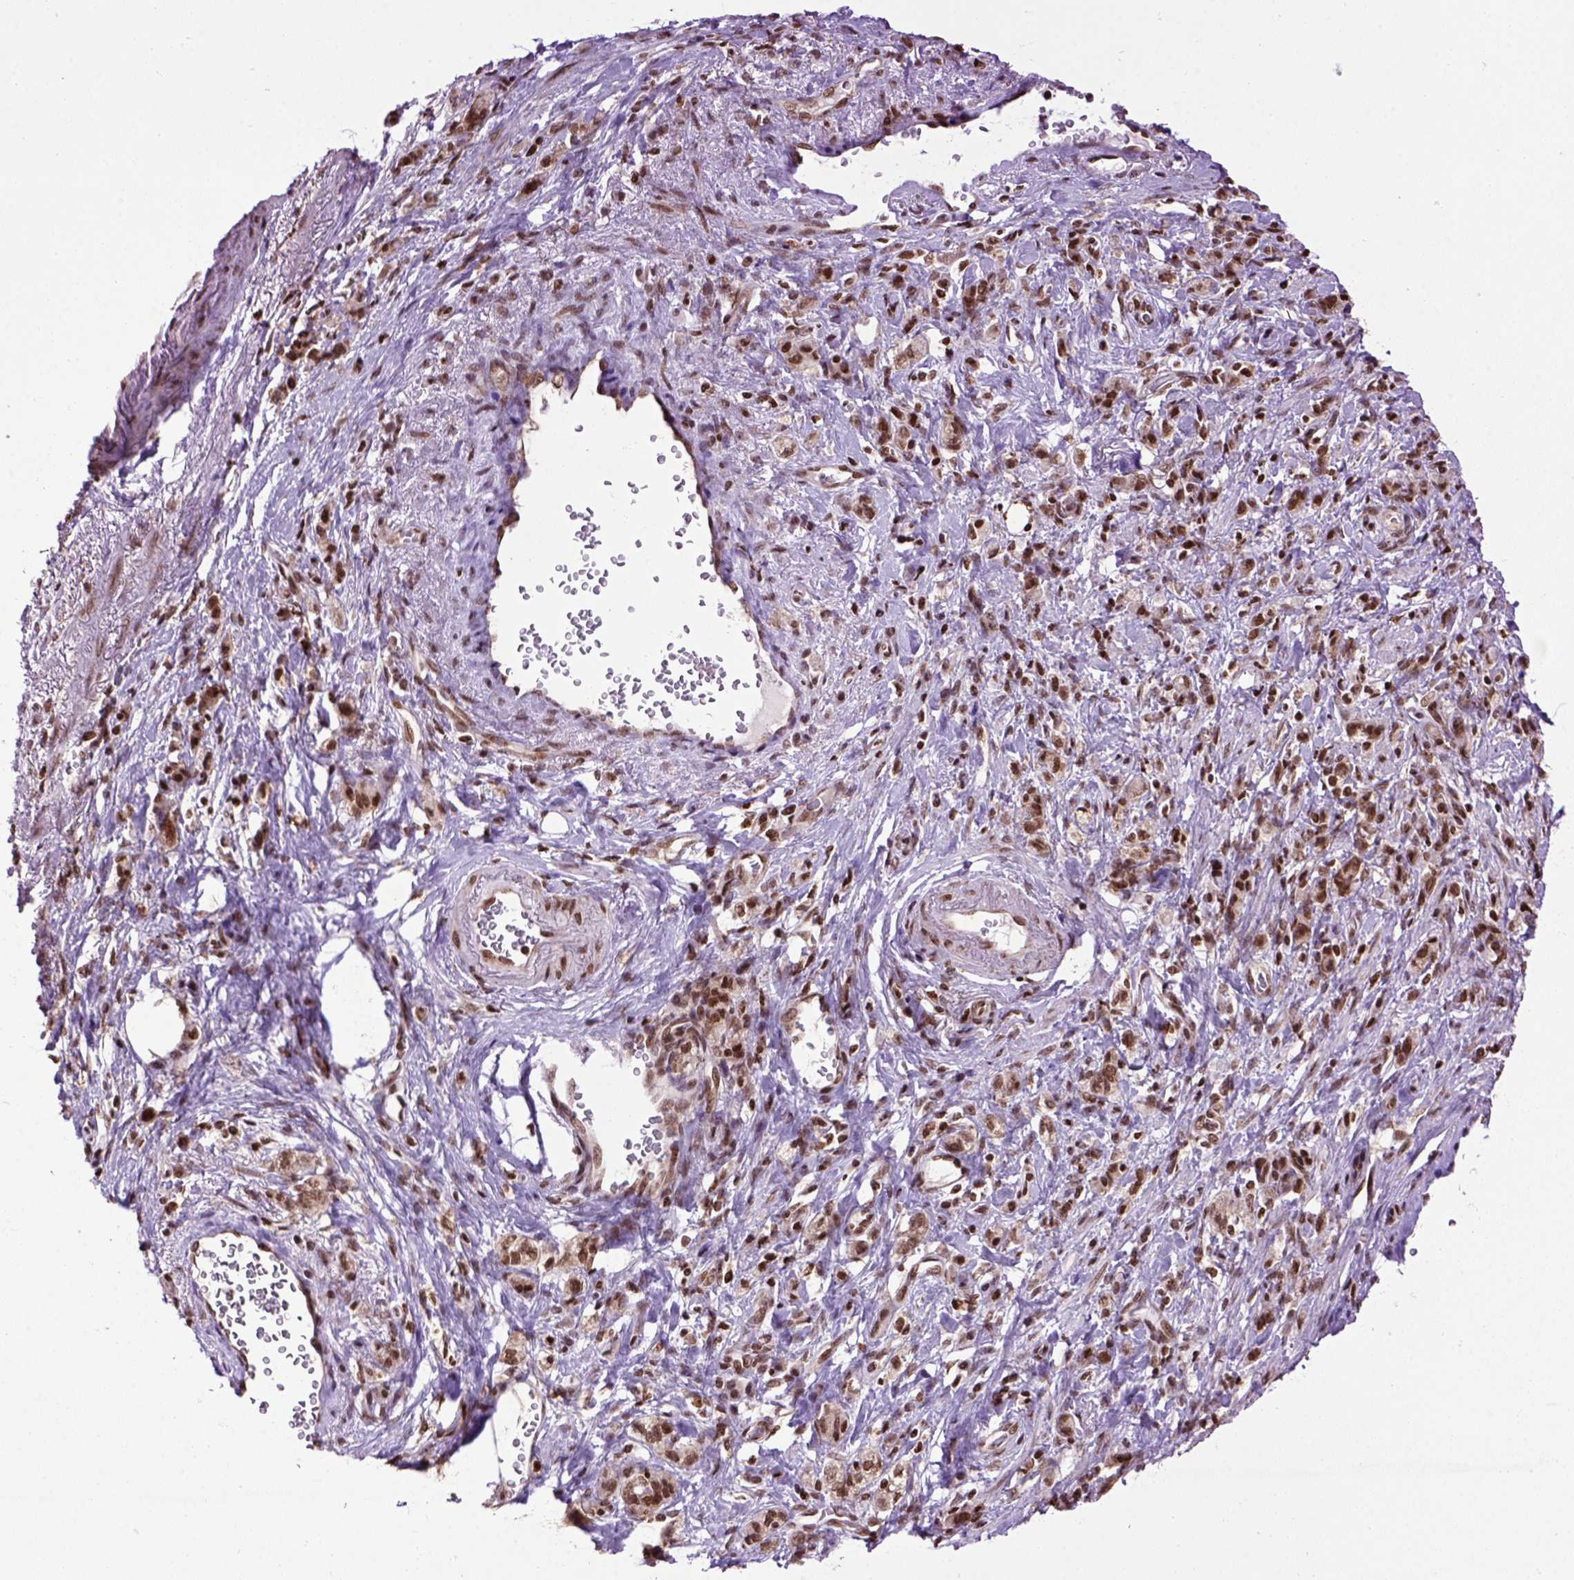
{"staining": {"intensity": "strong", "quantity": ">75%", "location": "nuclear"}, "tissue": "stomach cancer", "cell_type": "Tumor cells", "image_type": "cancer", "snomed": [{"axis": "morphology", "description": "Adenocarcinoma, NOS"}, {"axis": "topography", "description": "Stomach"}], "caption": "Protein staining of adenocarcinoma (stomach) tissue displays strong nuclear staining in about >75% of tumor cells. Immunohistochemistry stains the protein in brown and the nuclei are stained blue.", "gene": "CELF1", "patient": {"sex": "male", "age": 77}}